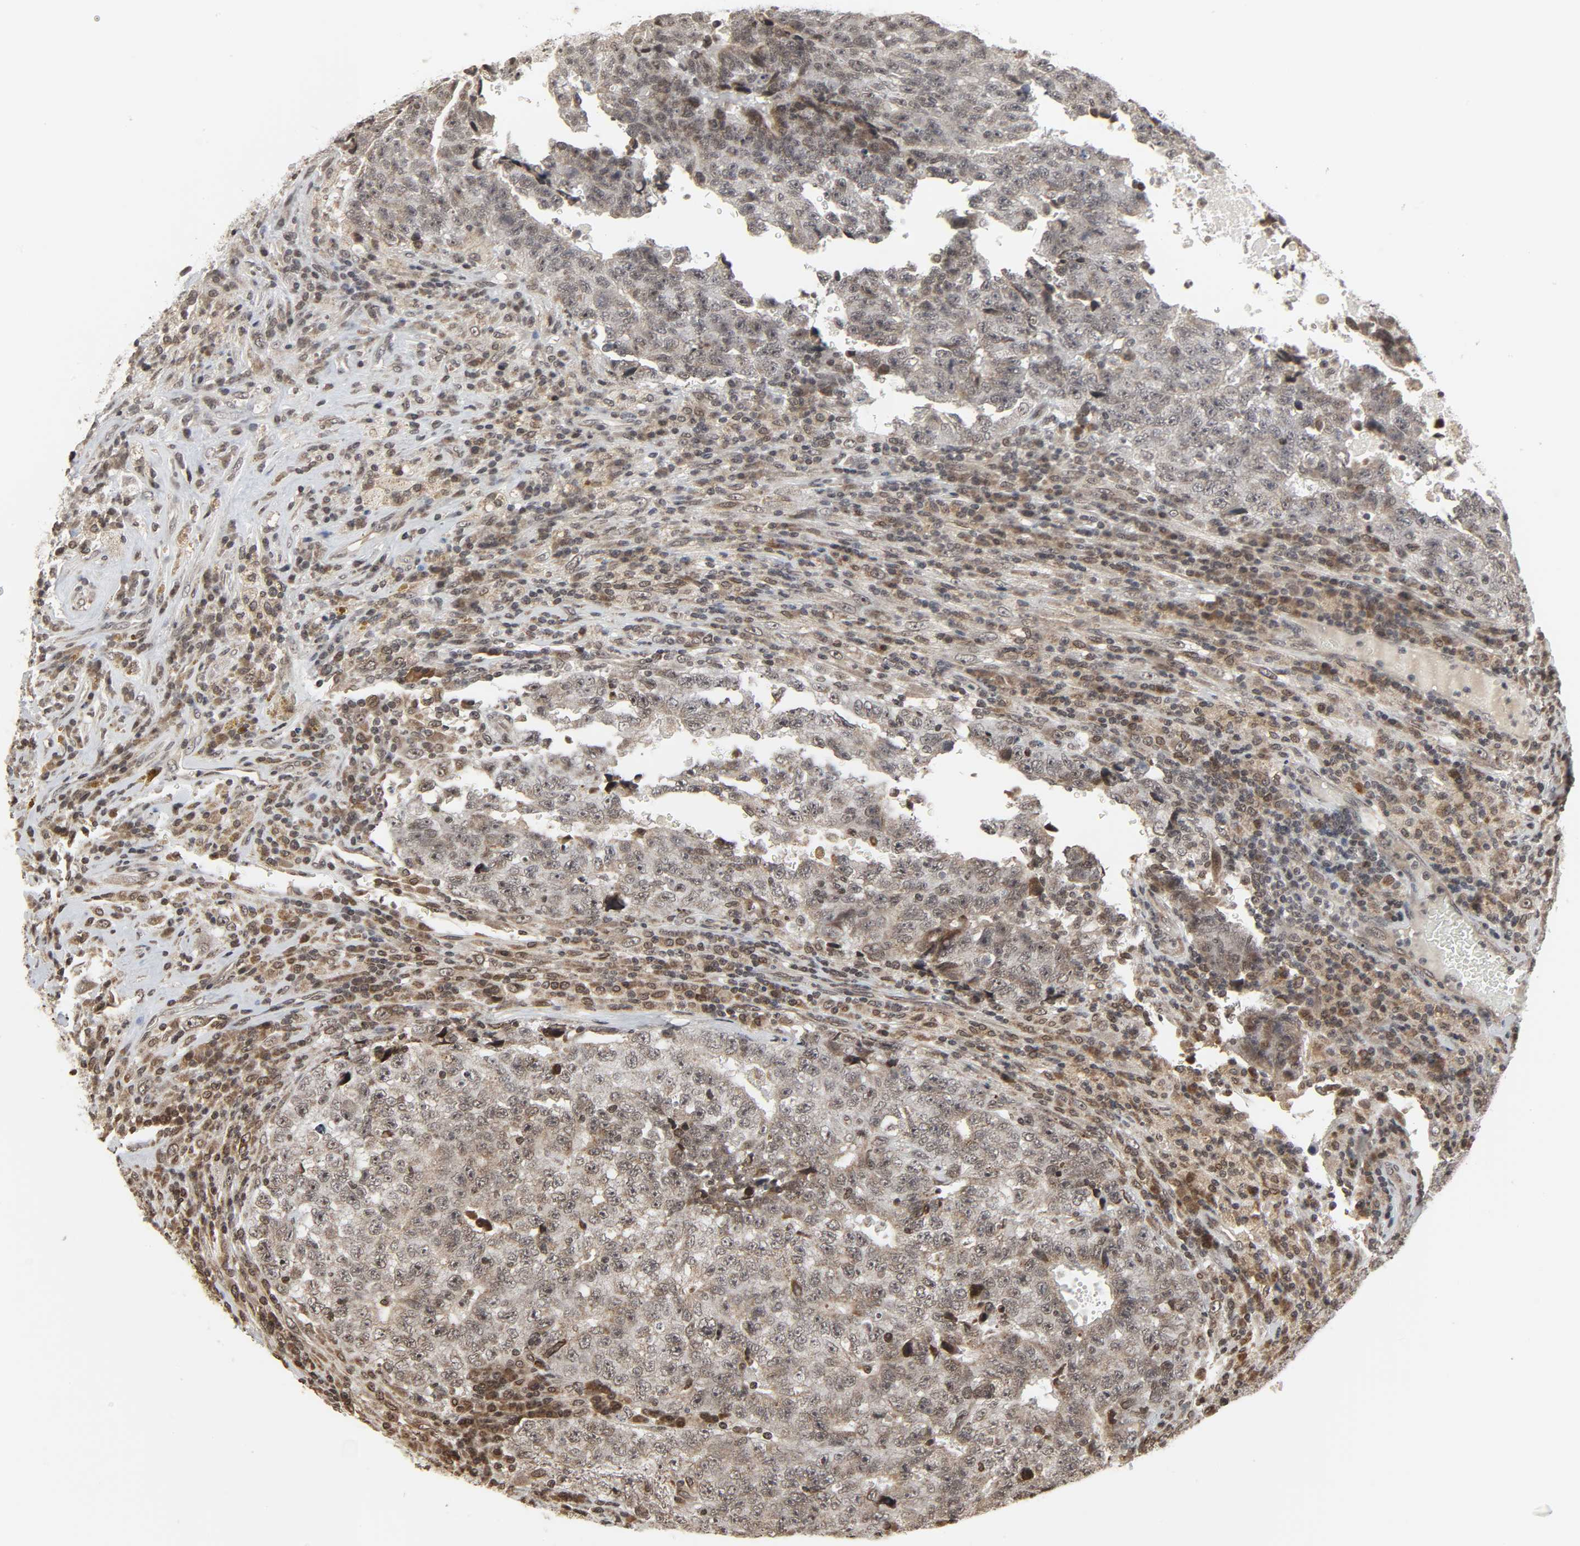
{"staining": {"intensity": "moderate", "quantity": "<25%", "location": "nuclear"}, "tissue": "testis cancer", "cell_type": "Tumor cells", "image_type": "cancer", "snomed": [{"axis": "morphology", "description": "Necrosis, NOS"}, {"axis": "morphology", "description": "Carcinoma, Embryonal, NOS"}, {"axis": "topography", "description": "Testis"}], "caption": "DAB (3,3'-diaminobenzidine) immunohistochemical staining of testis cancer (embryonal carcinoma) shows moderate nuclear protein expression in about <25% of tumor cells.", "gene": "XRCC1", "patient": {"sex": "male", "age": 19}}